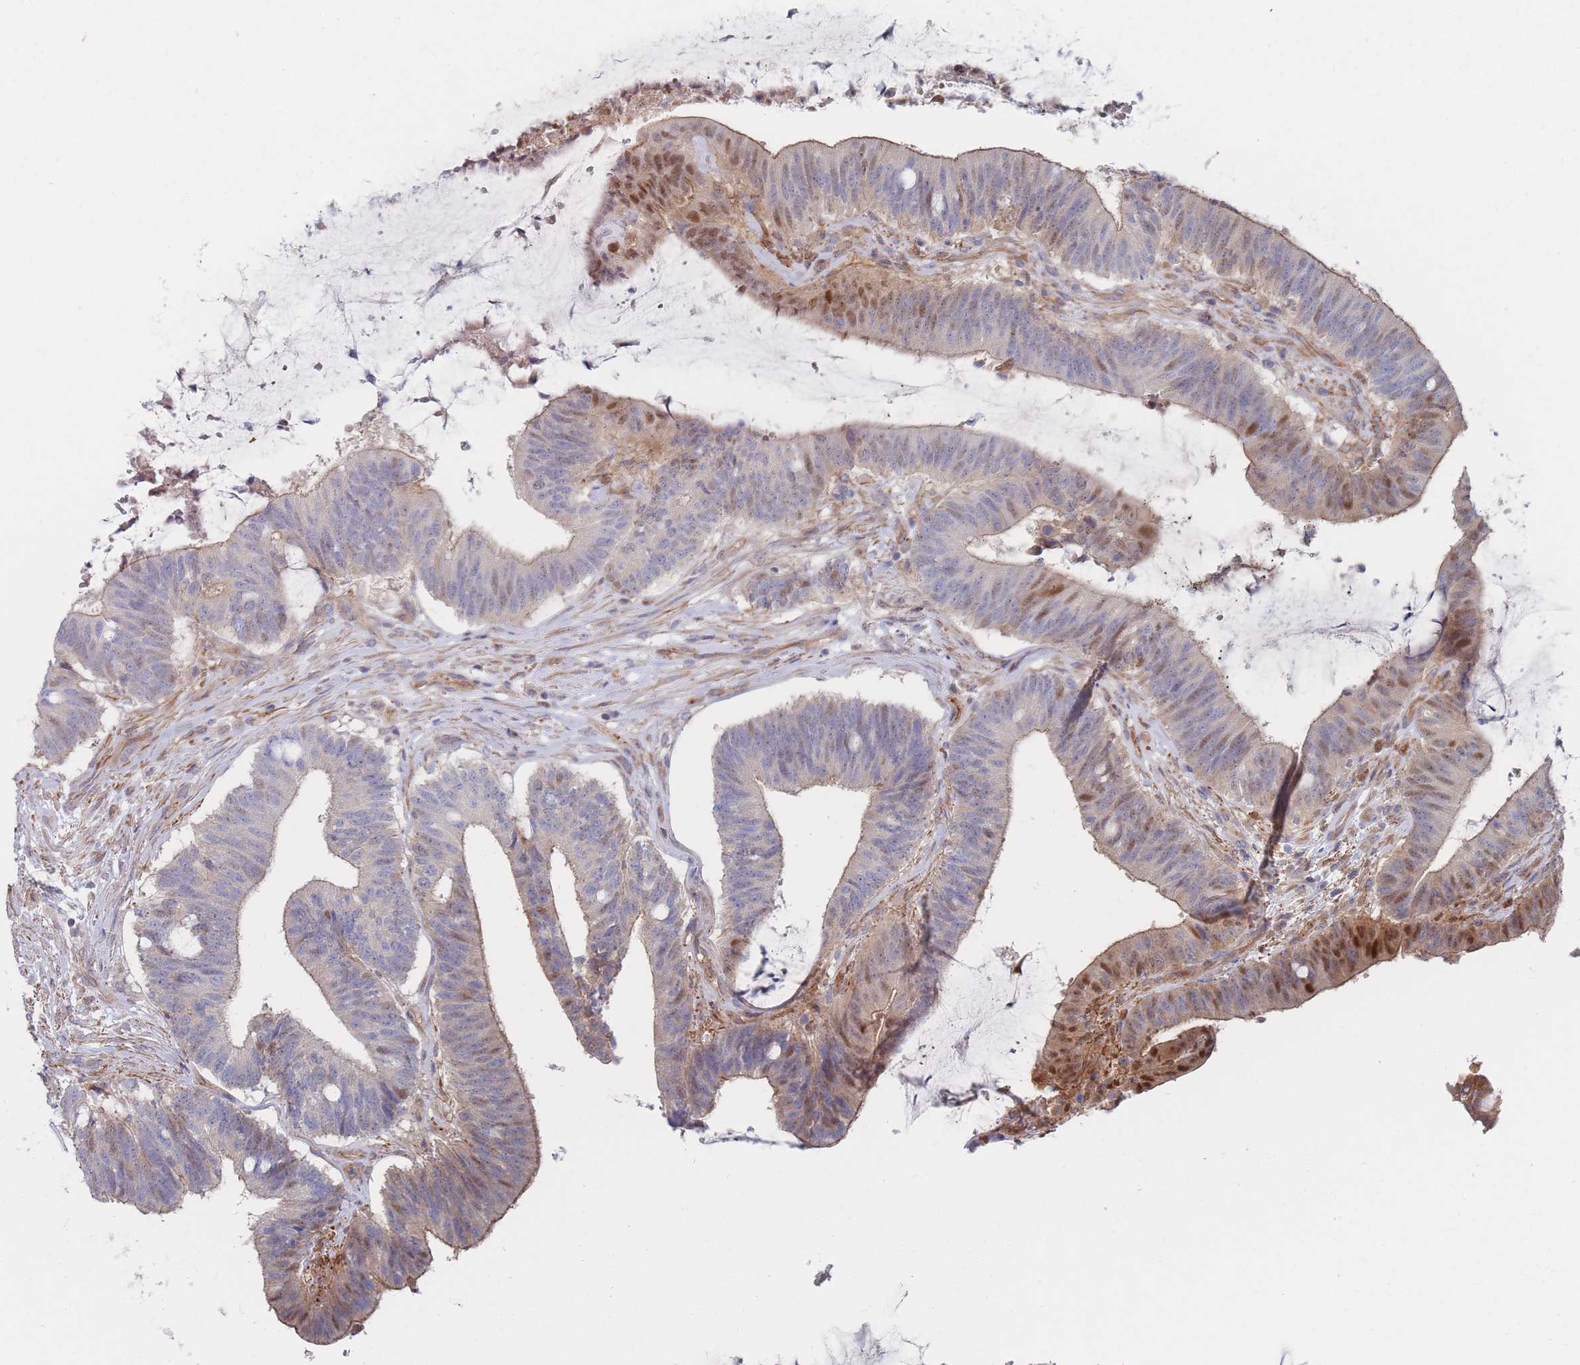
{"staining": {"intensity": "moderate", "quantity": "<25%", "location": "cytoplasmic/membranous,nuclear"}, "tissue": "colorectal cancer", "cell_type": "Tumor cells", "image_type": "cancer", "snomed": [{"axis": "morphology", "description": "Adenocarcinoma, NOS"}, {"axis": "topography", "description": "Colon"}], "caption": "Moderate cytoplasmic/membranous and nuclear positivity is identified in approximately <25% of tumor cells in colorectal cancer (adenocarcinoma).", "gene": "G6PC1", "patient": {"sex": "female", "age": 43}}